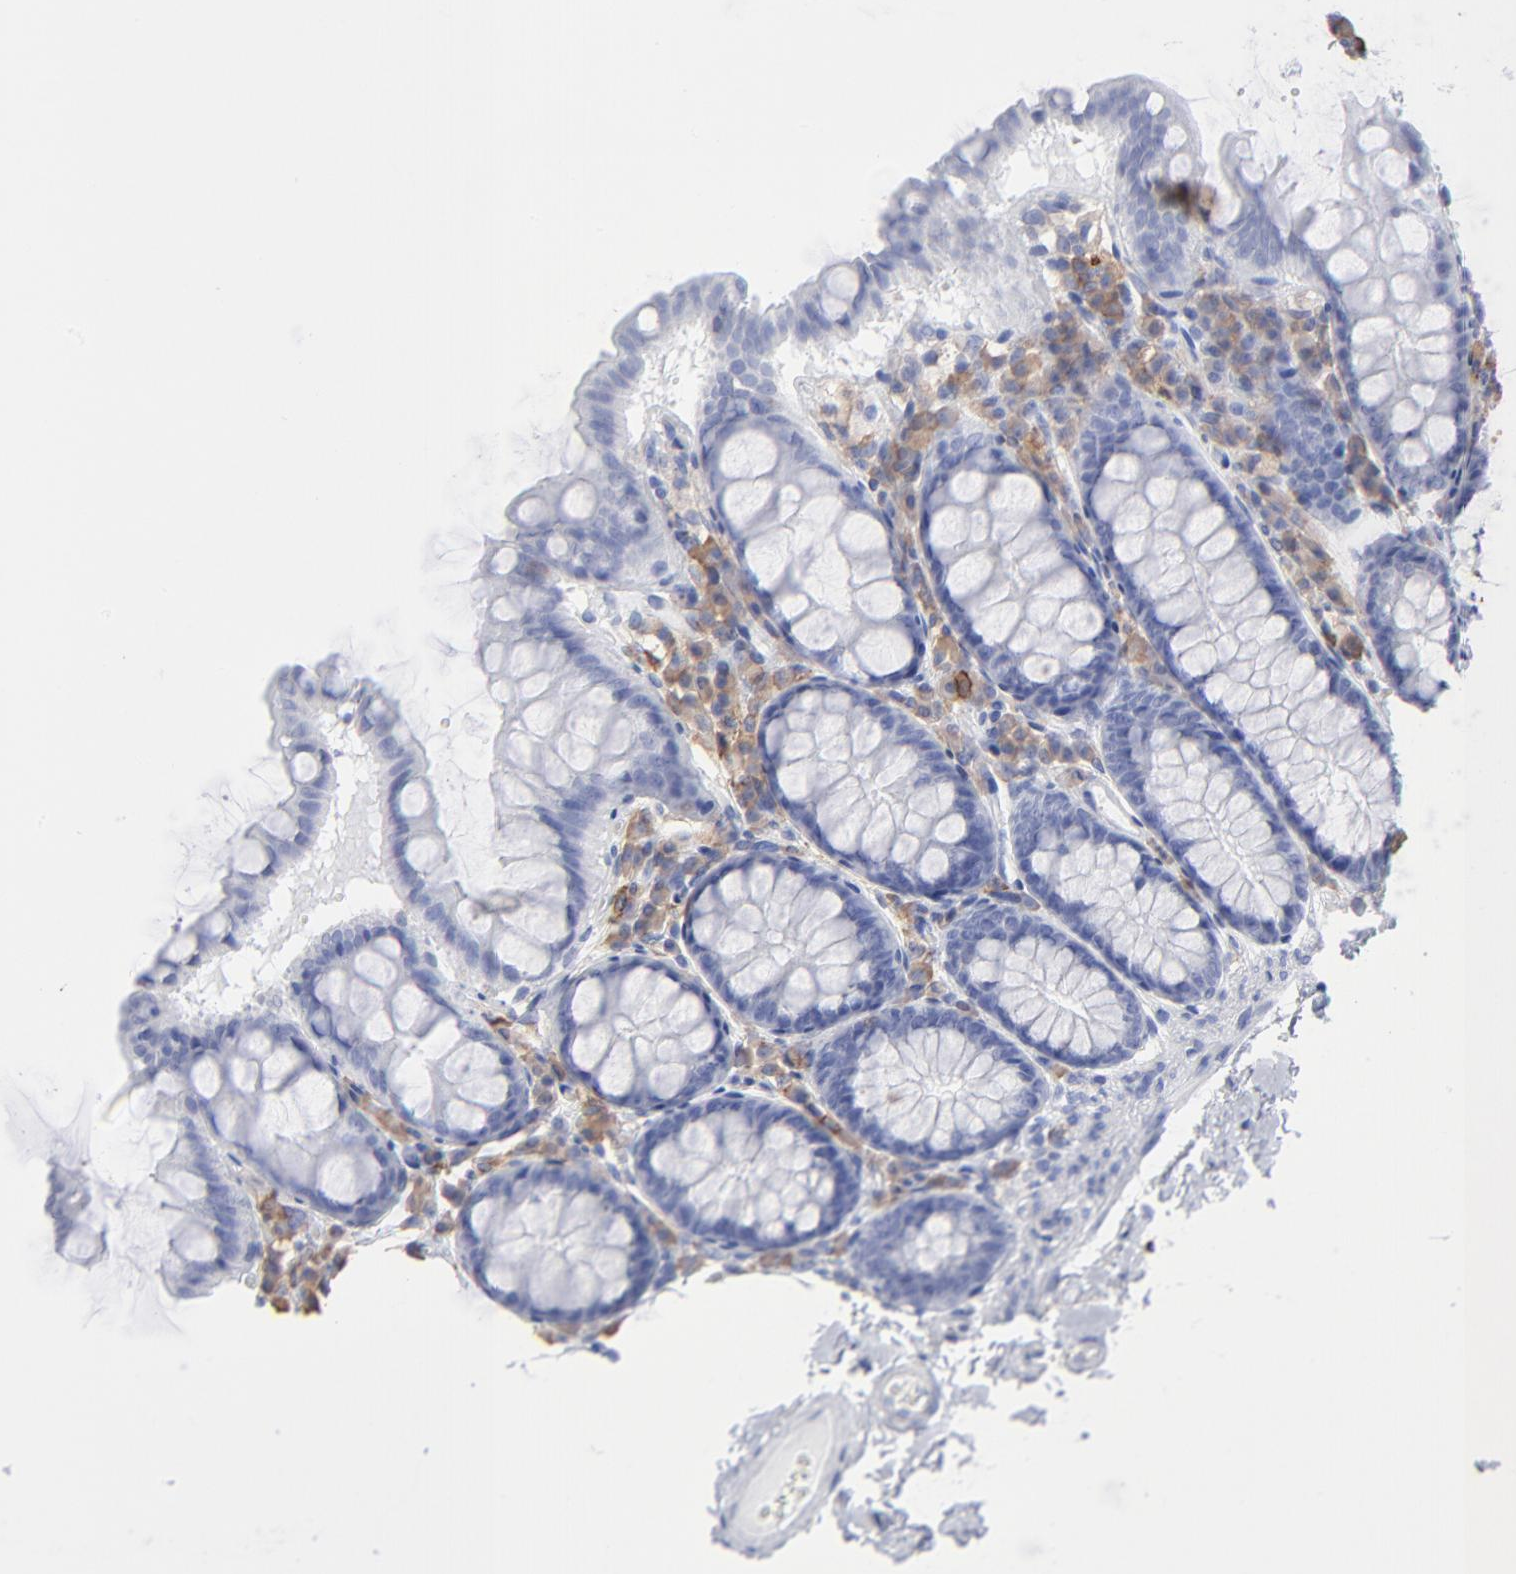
{"staining": {"intensity": "negative", "quantity": "none", "location": "none"}, "tissue": "colon", "cell_type": "Endothelial cells", "image_type": "normal", "snomed": [{"axis": "morphology", "description": "Normal tissue, NOS"}, {"axis": "topography", "description": "Colon"}], "caption": "A high-resolution micrograph shows immunohistochemistry staining of normal colon, which exhibits no significant expression in endothelial cells.", "gene": "LAT2", "patient": {"sex": "female", "age": 61}}